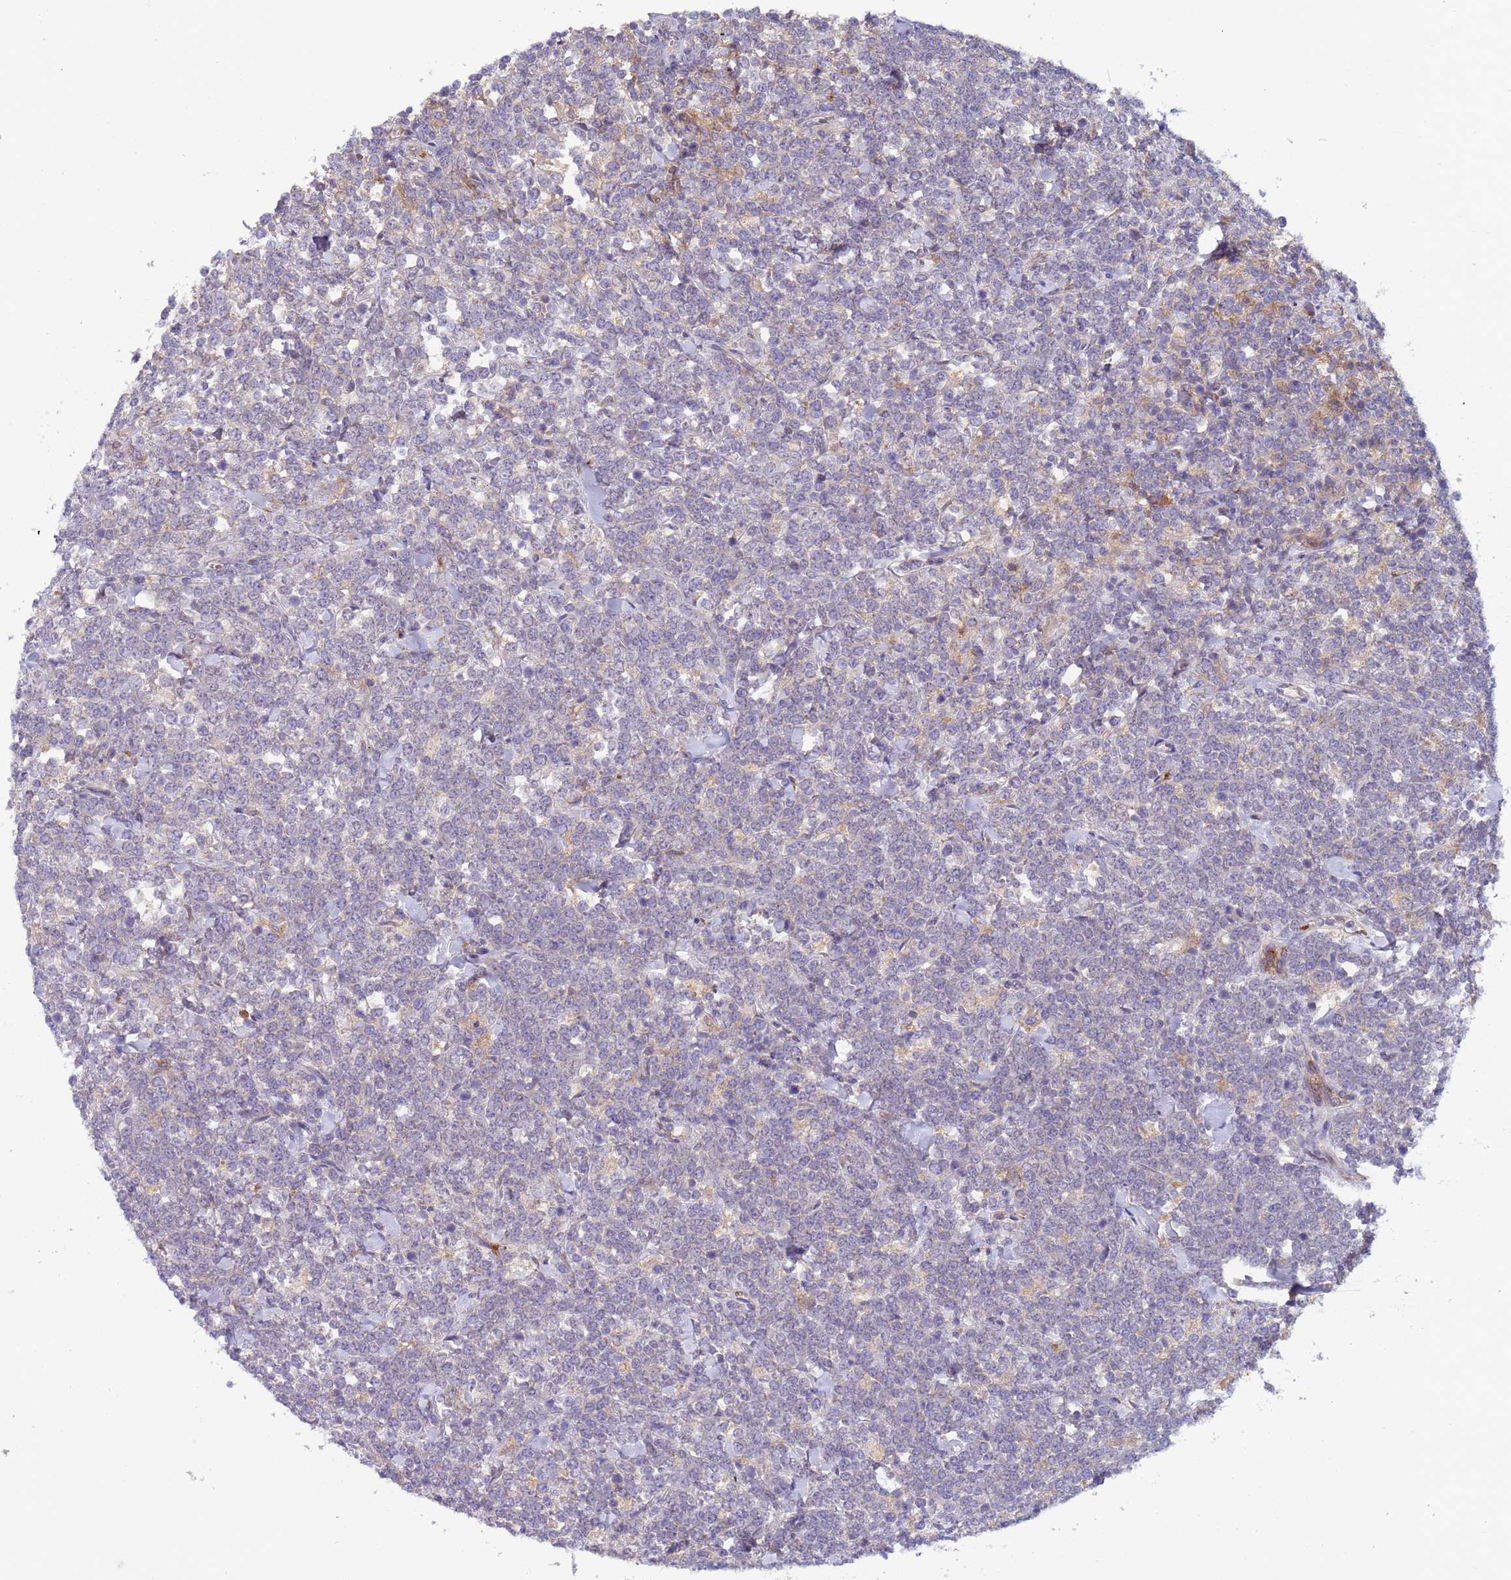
{"staining": {"intensity": "negative", "quantity": "none", "location": "none"}, "tissue": "lymphoma", "cell_type": "Tumor cells", "image_type": "cancer", "snomed": [{"axis": "morphology", "description": "Malignant lymphoma, non-Hodgkin's type, High grade"}, {"axis": "topography", "description": "Small intestine"}, {"axis": "topography", "description": "Colon"}], "caption": "Immunohistochemistry image of human lymphoma stained for a protein (brown), which demonstrates no expression in tumor cells.", "gene": "ZNF248", "patient": {"sex": "male", "age": 8}}